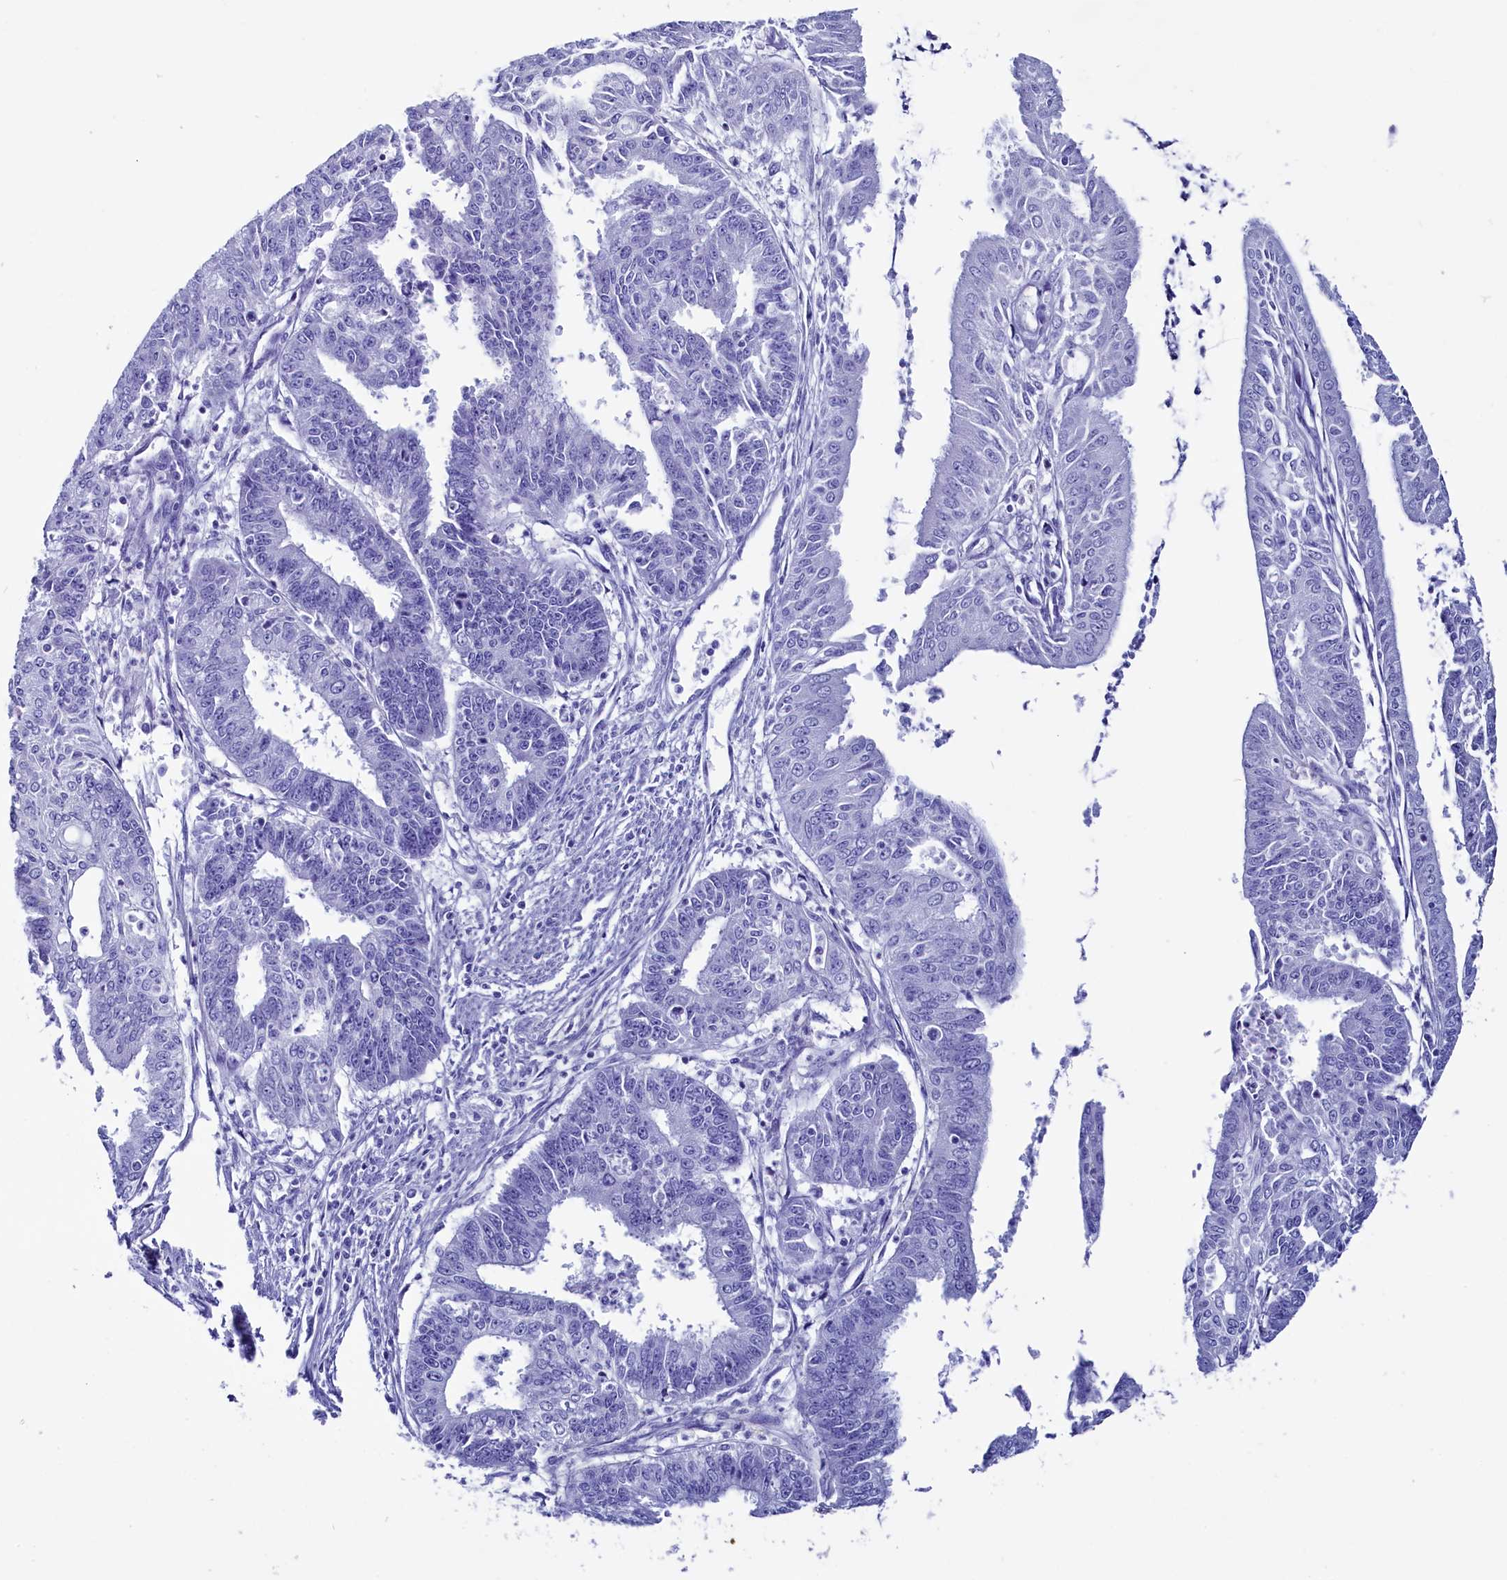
{"staining": {"intensity": "negative", "quantity": "none", "location": "none"}, "tissue": "endometrial cancer", "cell_type": "Tumor cells", "image_type": "cancer", "snomed": [{"axis": "morphology", "description": "Adenocarcinoma, NOS"}, {"axis": "topography", "description": "Endometrium"}], "caption": "This micrograph is of endometrial adenocarcinoma stained with IHC to label a protein in brown with the nuclei are counter-stained blue. There is no staining in tumor cells.", "gene": "ANKRD29", "patient": {"sex": "female", "age": 73}}